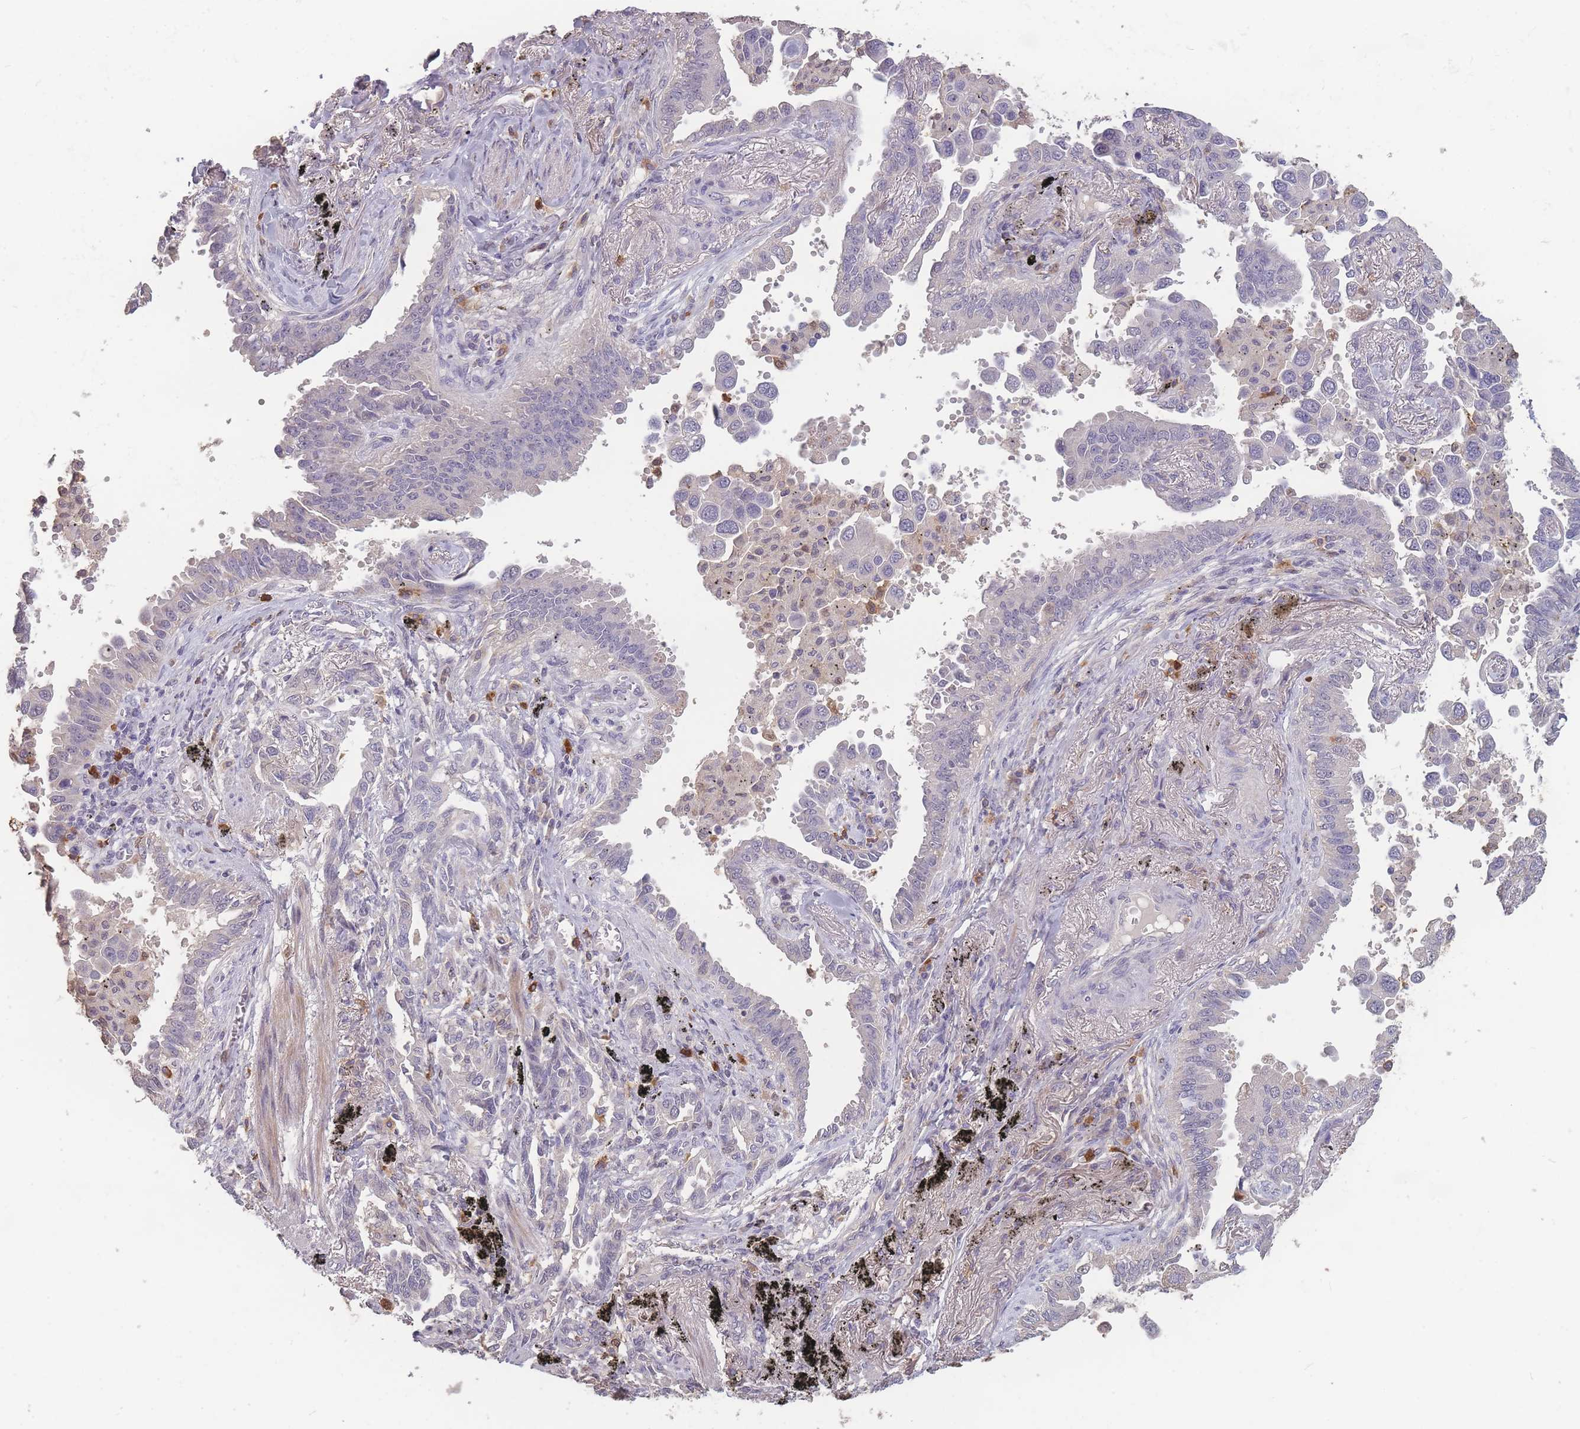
{"staining": {"intensity": "negative", "quantity": "none", "location": "none"}, "tissue": "lung cancer", "cell_type": "Tumor cells", "image_type": "cancer", "snomed": [{"axis": "morphology", "description": "Adenocarcinoma, NOS"}, {"axis": "topography", "description": "Lung"}], "caption": "Tumor cells are negative for protein expression in human lung cancer.", "gene": "BST1", "patient": {"sex": "male", "age": 67}}